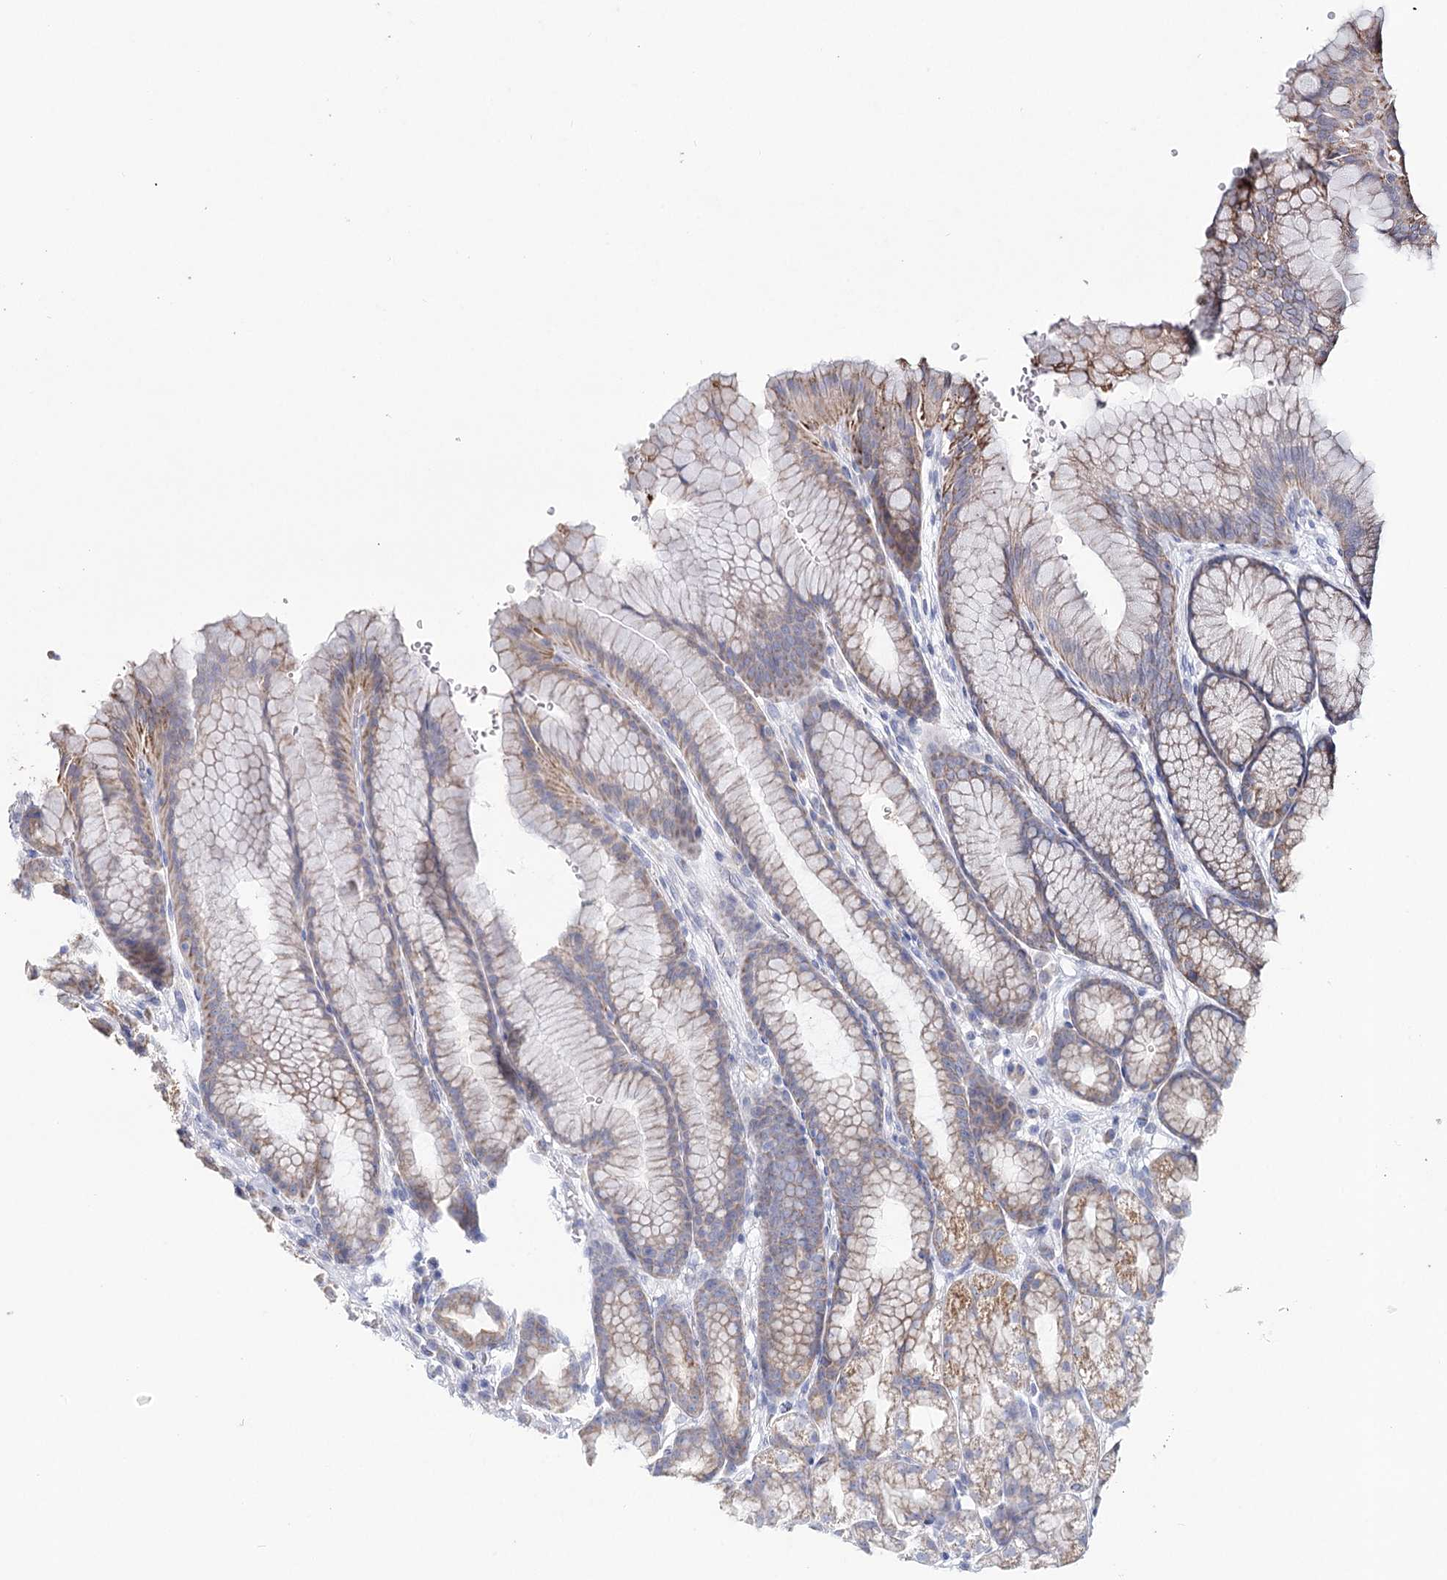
{"staining": {"intensity": "moderate", "quantity": "25%-75%", "location": "cytoplasmic/membranous"}, "tissue": "stomach", "cell_type": "Glandular cells", "image_type": "normal", "snomed": [{"axis": "morphology", "description": "Normal tissue, NOS"}, {"axis": "morphology", "description": "Adenocarcinoma, NOS"}, {"axis": "topography", "description": "Stomach"}], "caption": "A brown stain highlights moderate cytoplasmic/membranous staining of a protein in glandular cells of benign stomach. Immunohistochemistry stains the protein in brown and the nuclei are stained blue.", "gene": "ARHGAP44", "patient": {"sex": "male", "age": 57}}